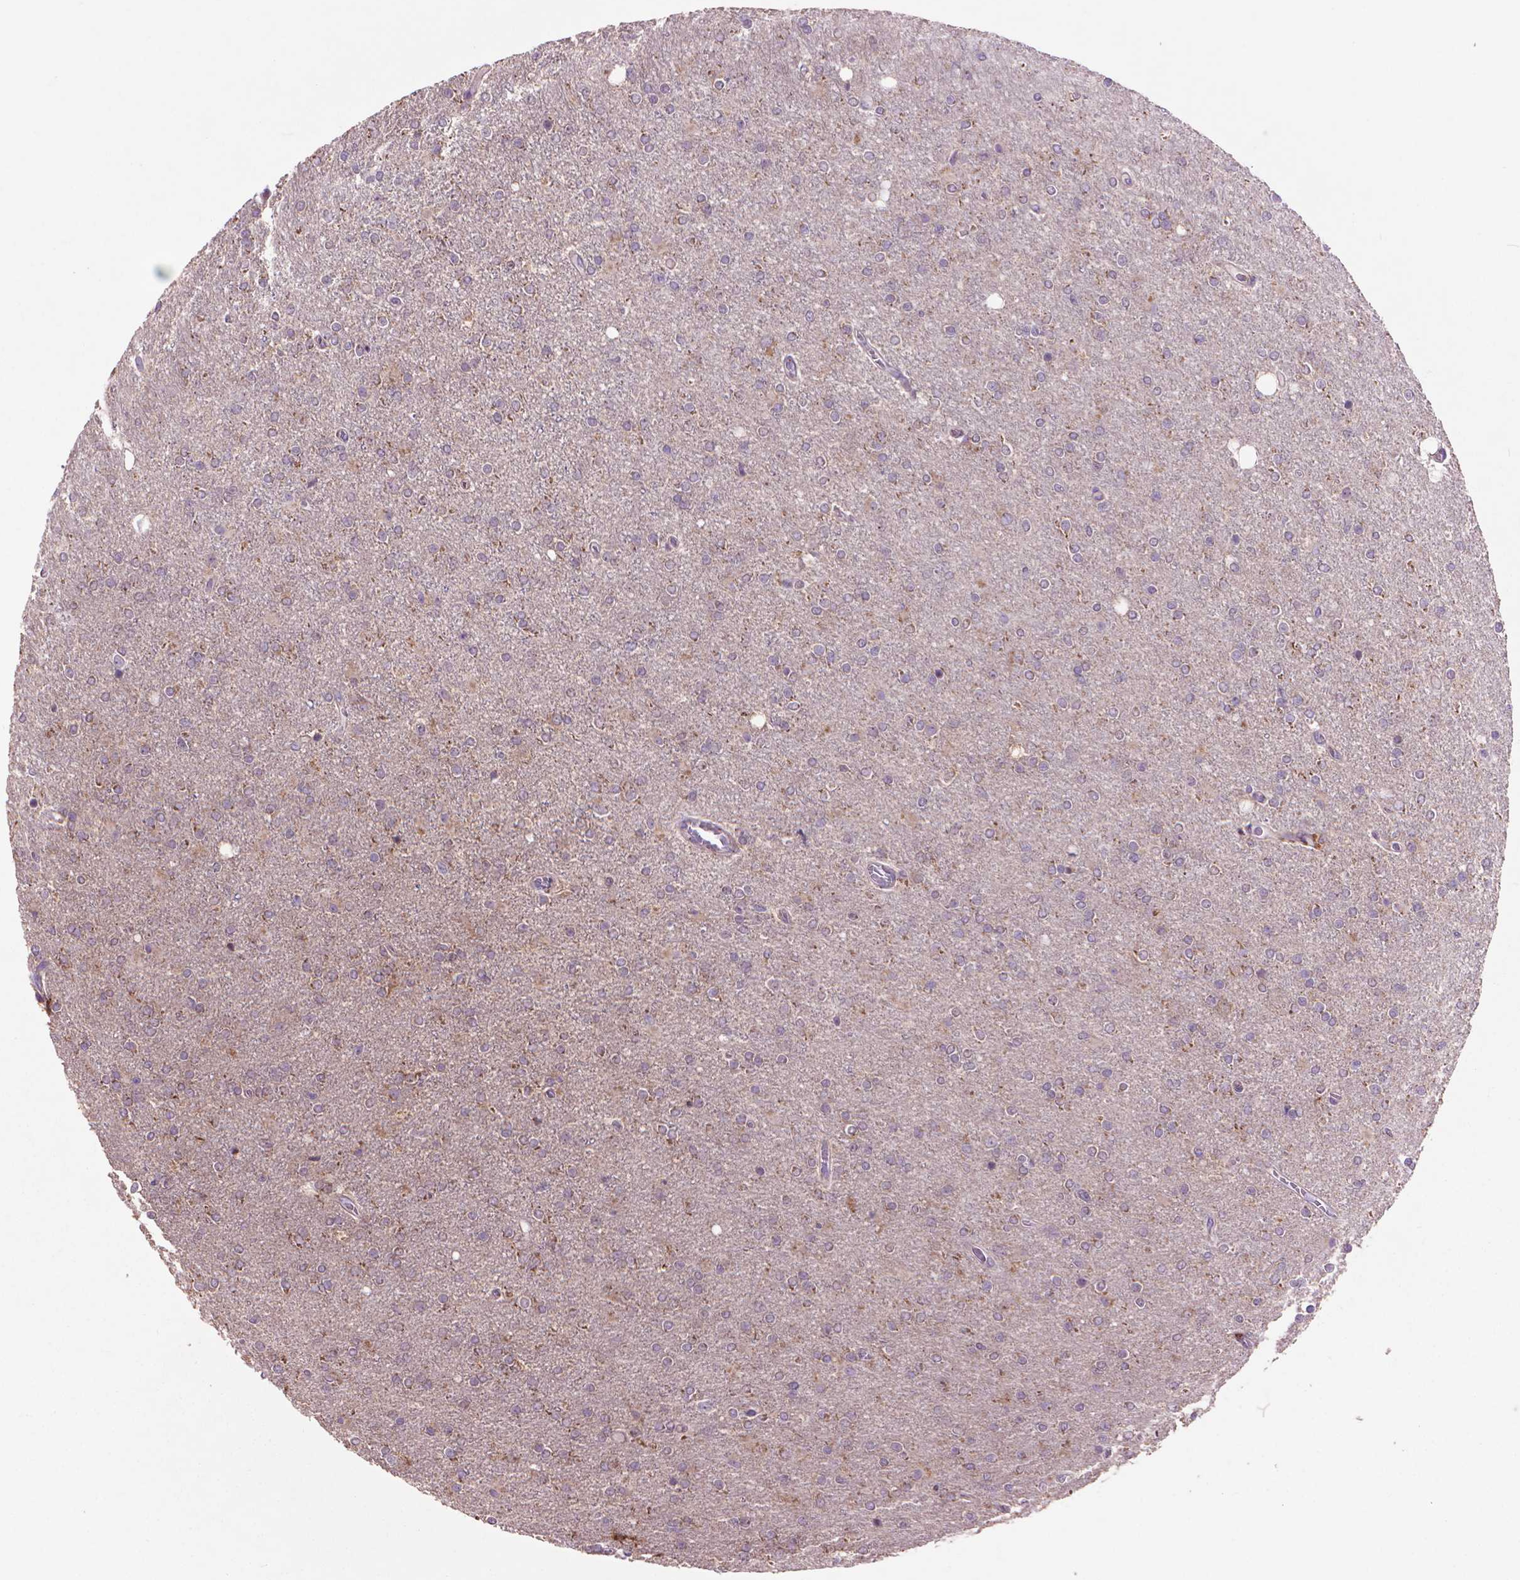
{"staining": {"intensity": "weak", "quantity": "<25%", "location": "cytoplasmic/membranous"}, "tissue": "glioma", "cell_type": "Tumor cells", "image_type": "cancer", "snomed": [{"axis": "morphology", "description": "Glioma, malignant, High grade"}, {"axis": "topography", "description": "Cerebral cortex"}], "caption": "This histopathology image is of malignant glioma (high-grade) stained with IHC to label a protein in brown with the nuclei are counter-stained blue. There is no expression in tumor cells. (Brightfield microscopy of DAB (3,3'-diaminobenzidine) immunohistochemistry (IHC) at high magnification).", "gene": "GLB1", "patient": {"sex": "male", "age": 70}}